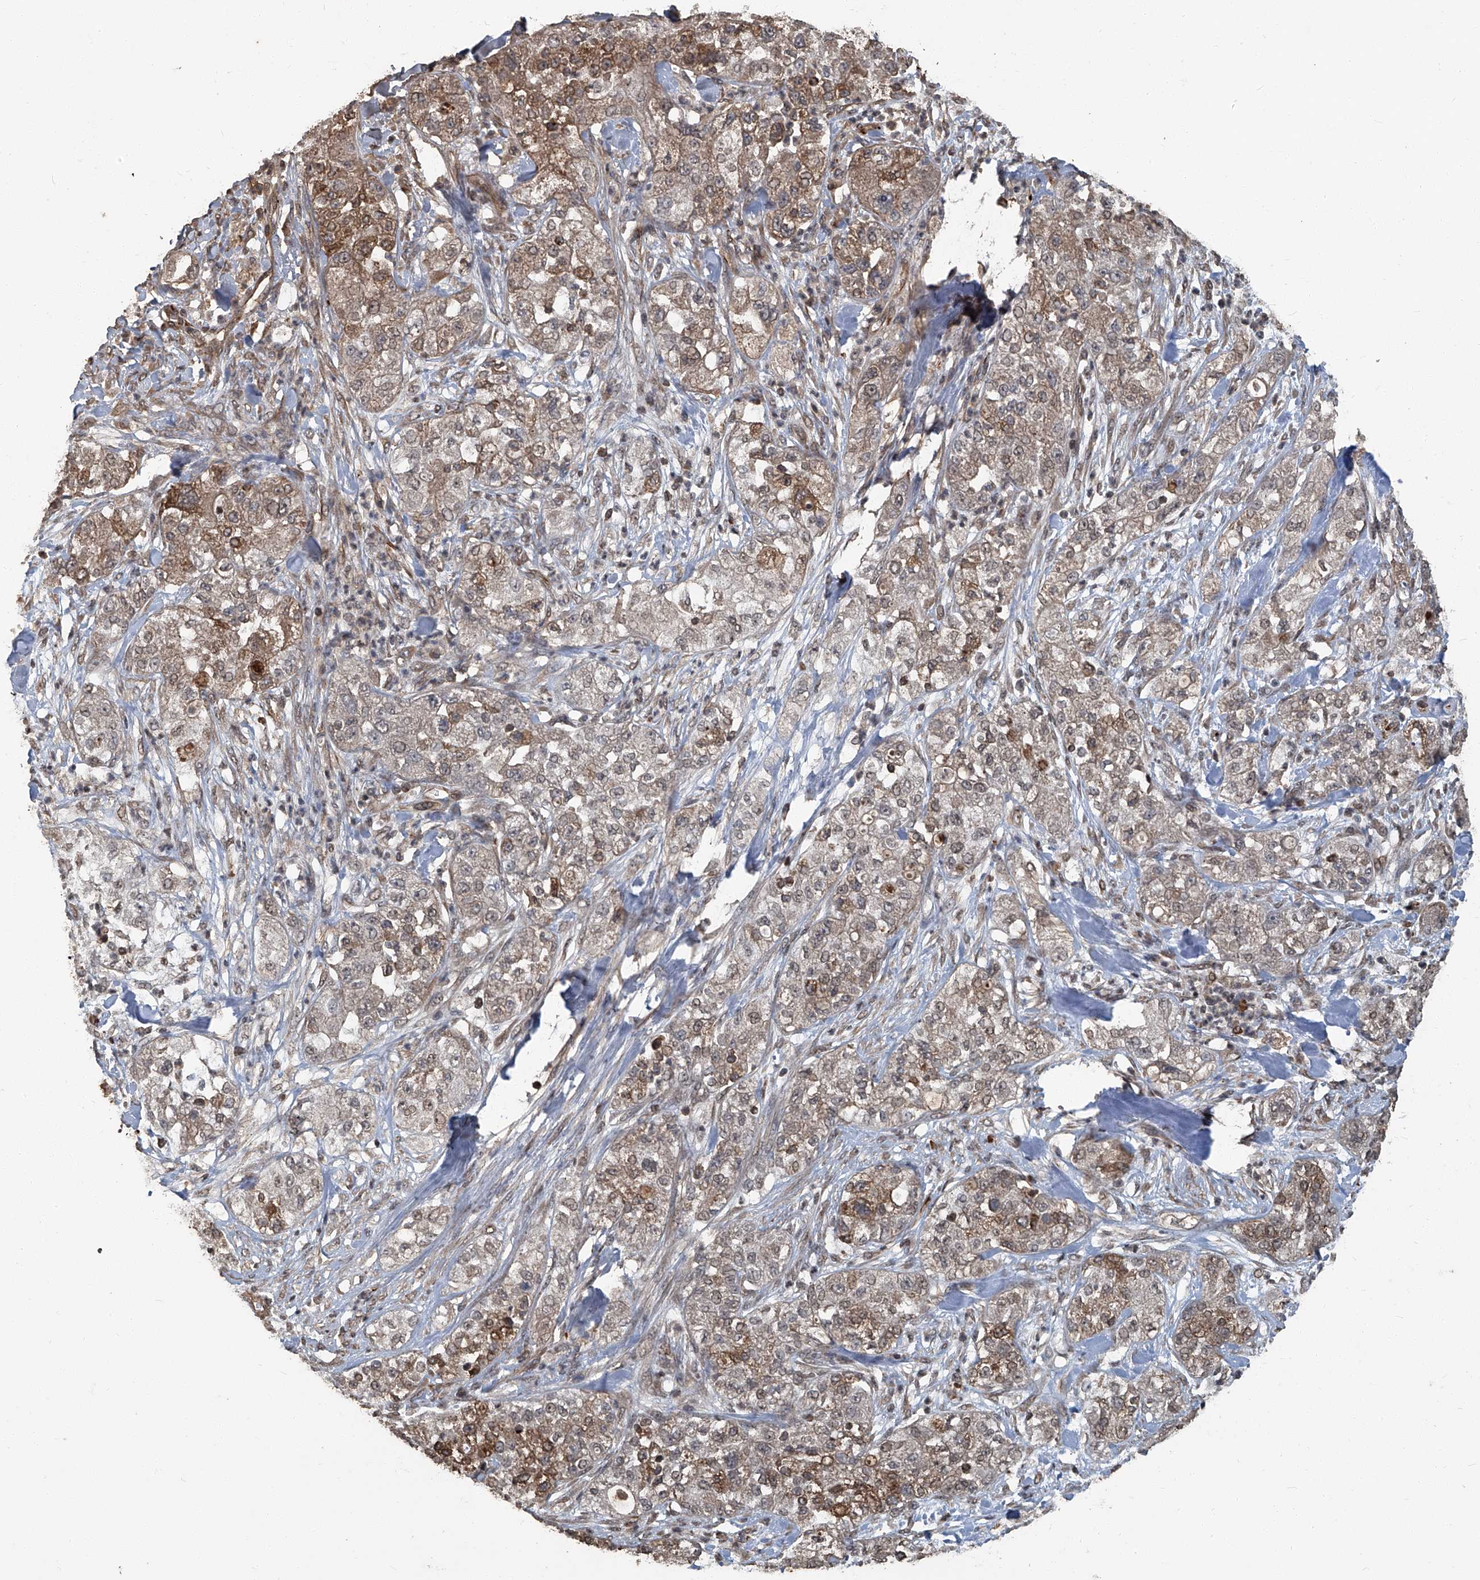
{"staining": {"intensity": "weak", "quantity": ">75%", "location": "cytoplasmic/membranous"}, "tissue": "pancreatic cancer", "cell_type": "Tumor cells", "image_type": "cancer", "snomed": [{"axis": "morphology", "description": "Adenocarcinoma, NOS"}, {"axis": "topography", "description": "Pancreas"}], "caption": "Protein expression analysis of pancreatic adenocarcinoma demonstrates weak cytoplasmic/membranous expression in about >75% of tumor cells.", "gene": "GPR132", "patient": {"sex": "female", "age": 78}}